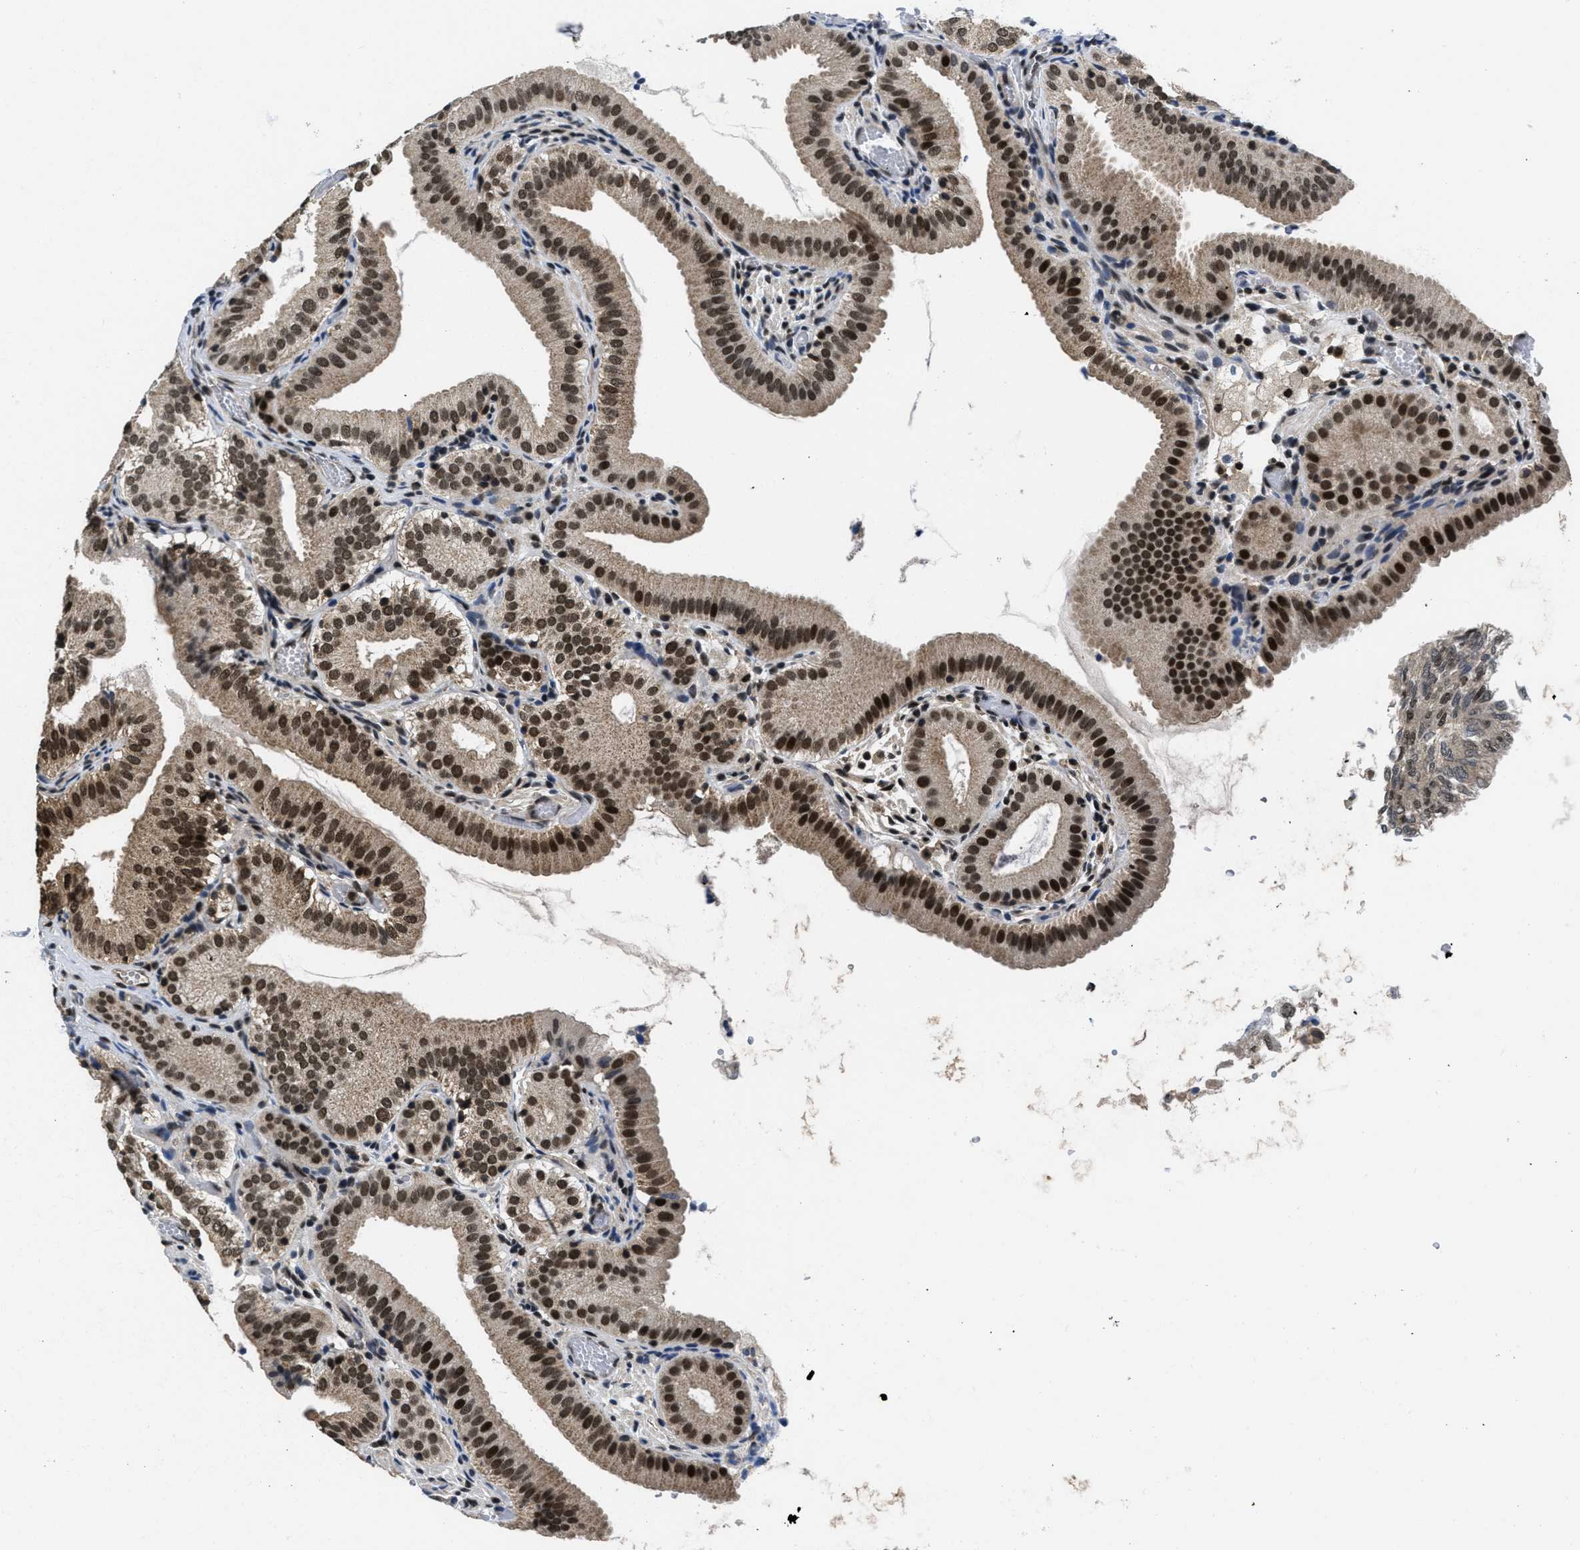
{"staining": {"intensity": "strong", "quantity": ">75%", "location": "cytoplasmic/membranous,nuclear"}, "tissue": "gallbladder", "cell_type": "Glandular cells", "image_type": "normal", "snomed": [{"axis": "morphology", "description": "Normal tissue, NOS"}, {"axis": "topography", "description": "Gallbladder"}], "caption": "Normal gallbladder was stained to show a protein in brown. There is high levels of strong cytoplasmic/membranous,nuclear staining in about >75% of glandular cells. The staining was performed using DAB (3,3'-diaminobenzidine), with brown indicating positive protein expression. Nuclei are stained blue with hematoxylin.", "gene": "CUL4B", "patient": {"sex": "male", "age": 54}}